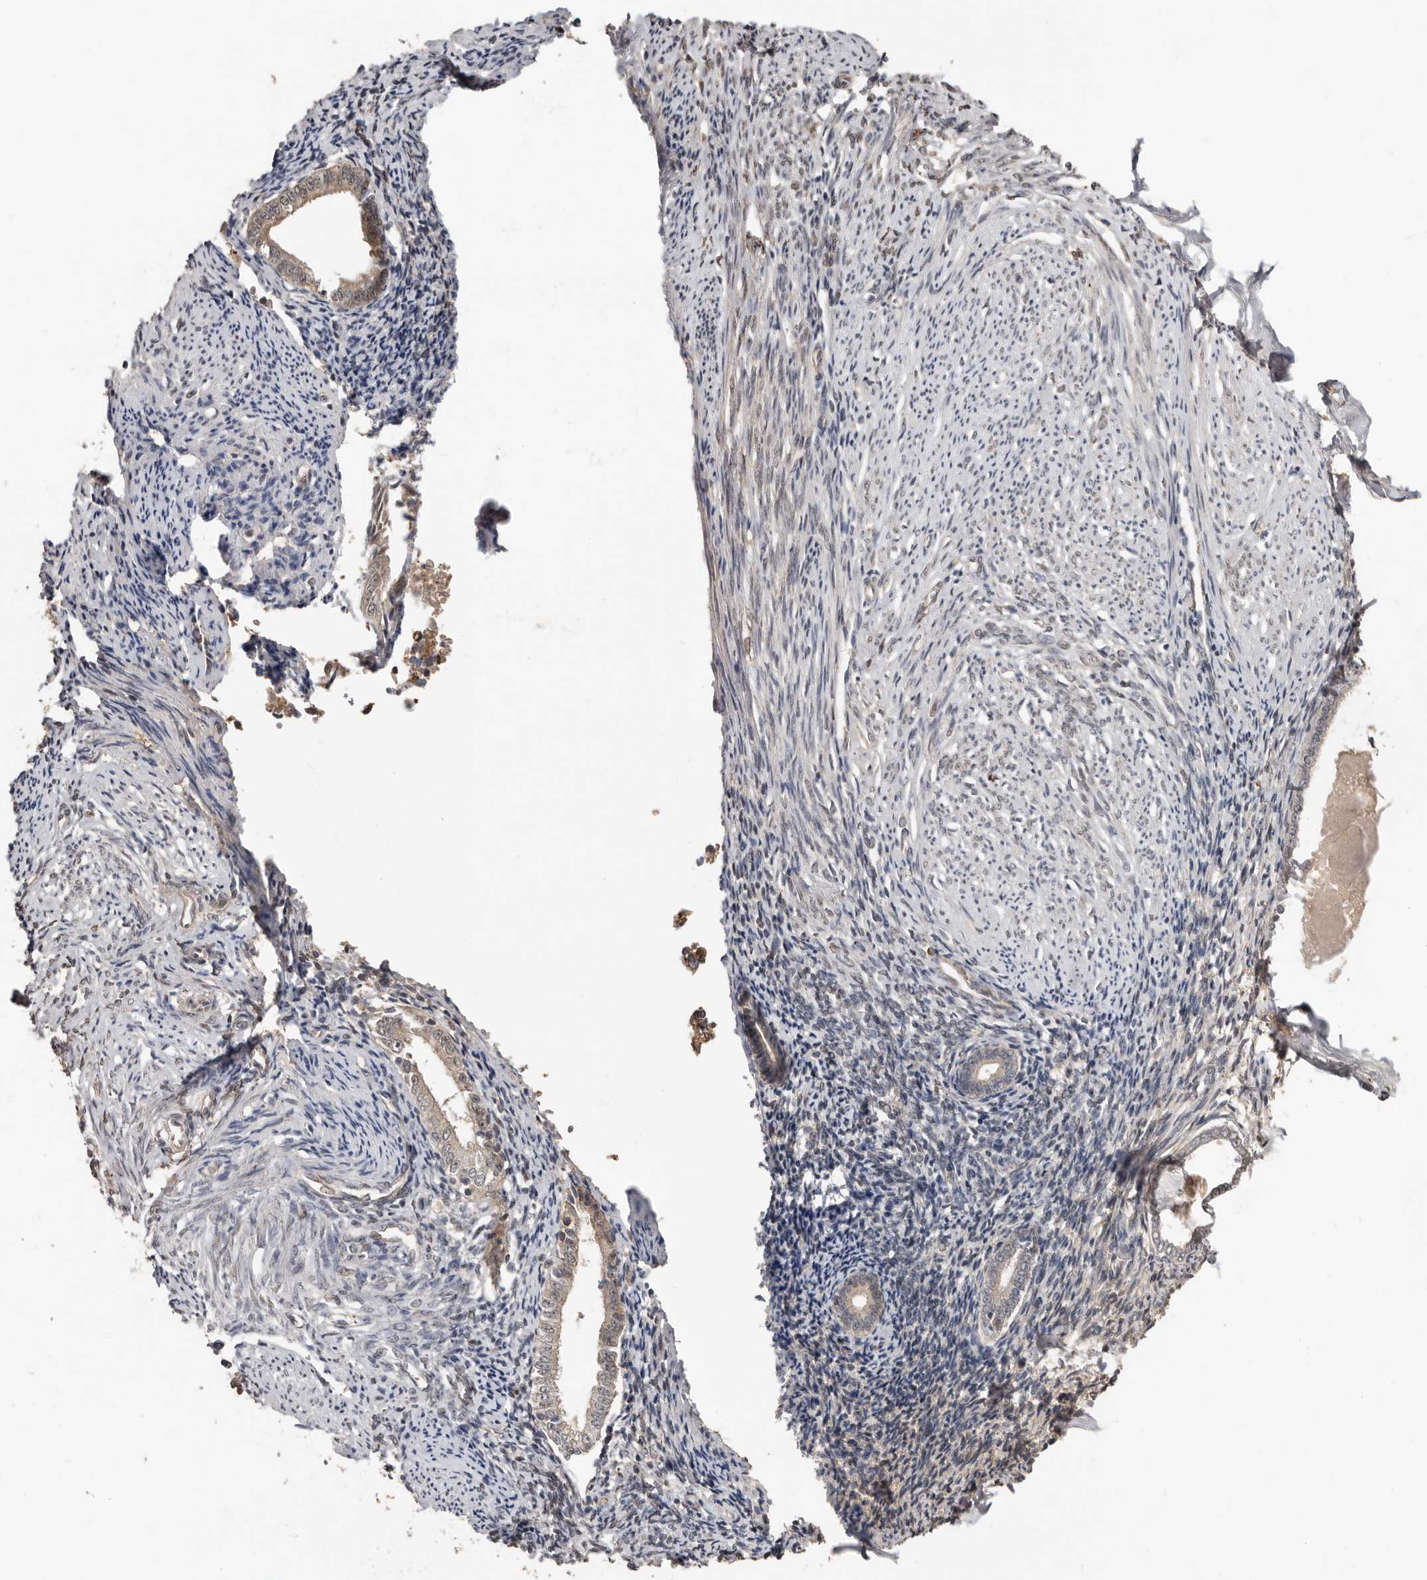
{"staining": {"intensity": "negative", "quantity": "none", "location": "none"}, "tissue": "endometrium", "cell_type": "Cells in endometrial stroma", "image_type": "normal", "snomed": [{"axis": "morphology", "description": "Normal tissue, NOS"}, {"axis": "topography", "description": "Endometrium"}], "caption": "DAB immunohistochemical staining of benign human endometrium exhibits no significant staining in cells in endometrial stroma. (Brightfield microscopy of DAB (3,3'-diaminobenzidine) IHC at high magnification).", "gene": "LRGUK", "patient": {"sex": "female", "age": 56}}